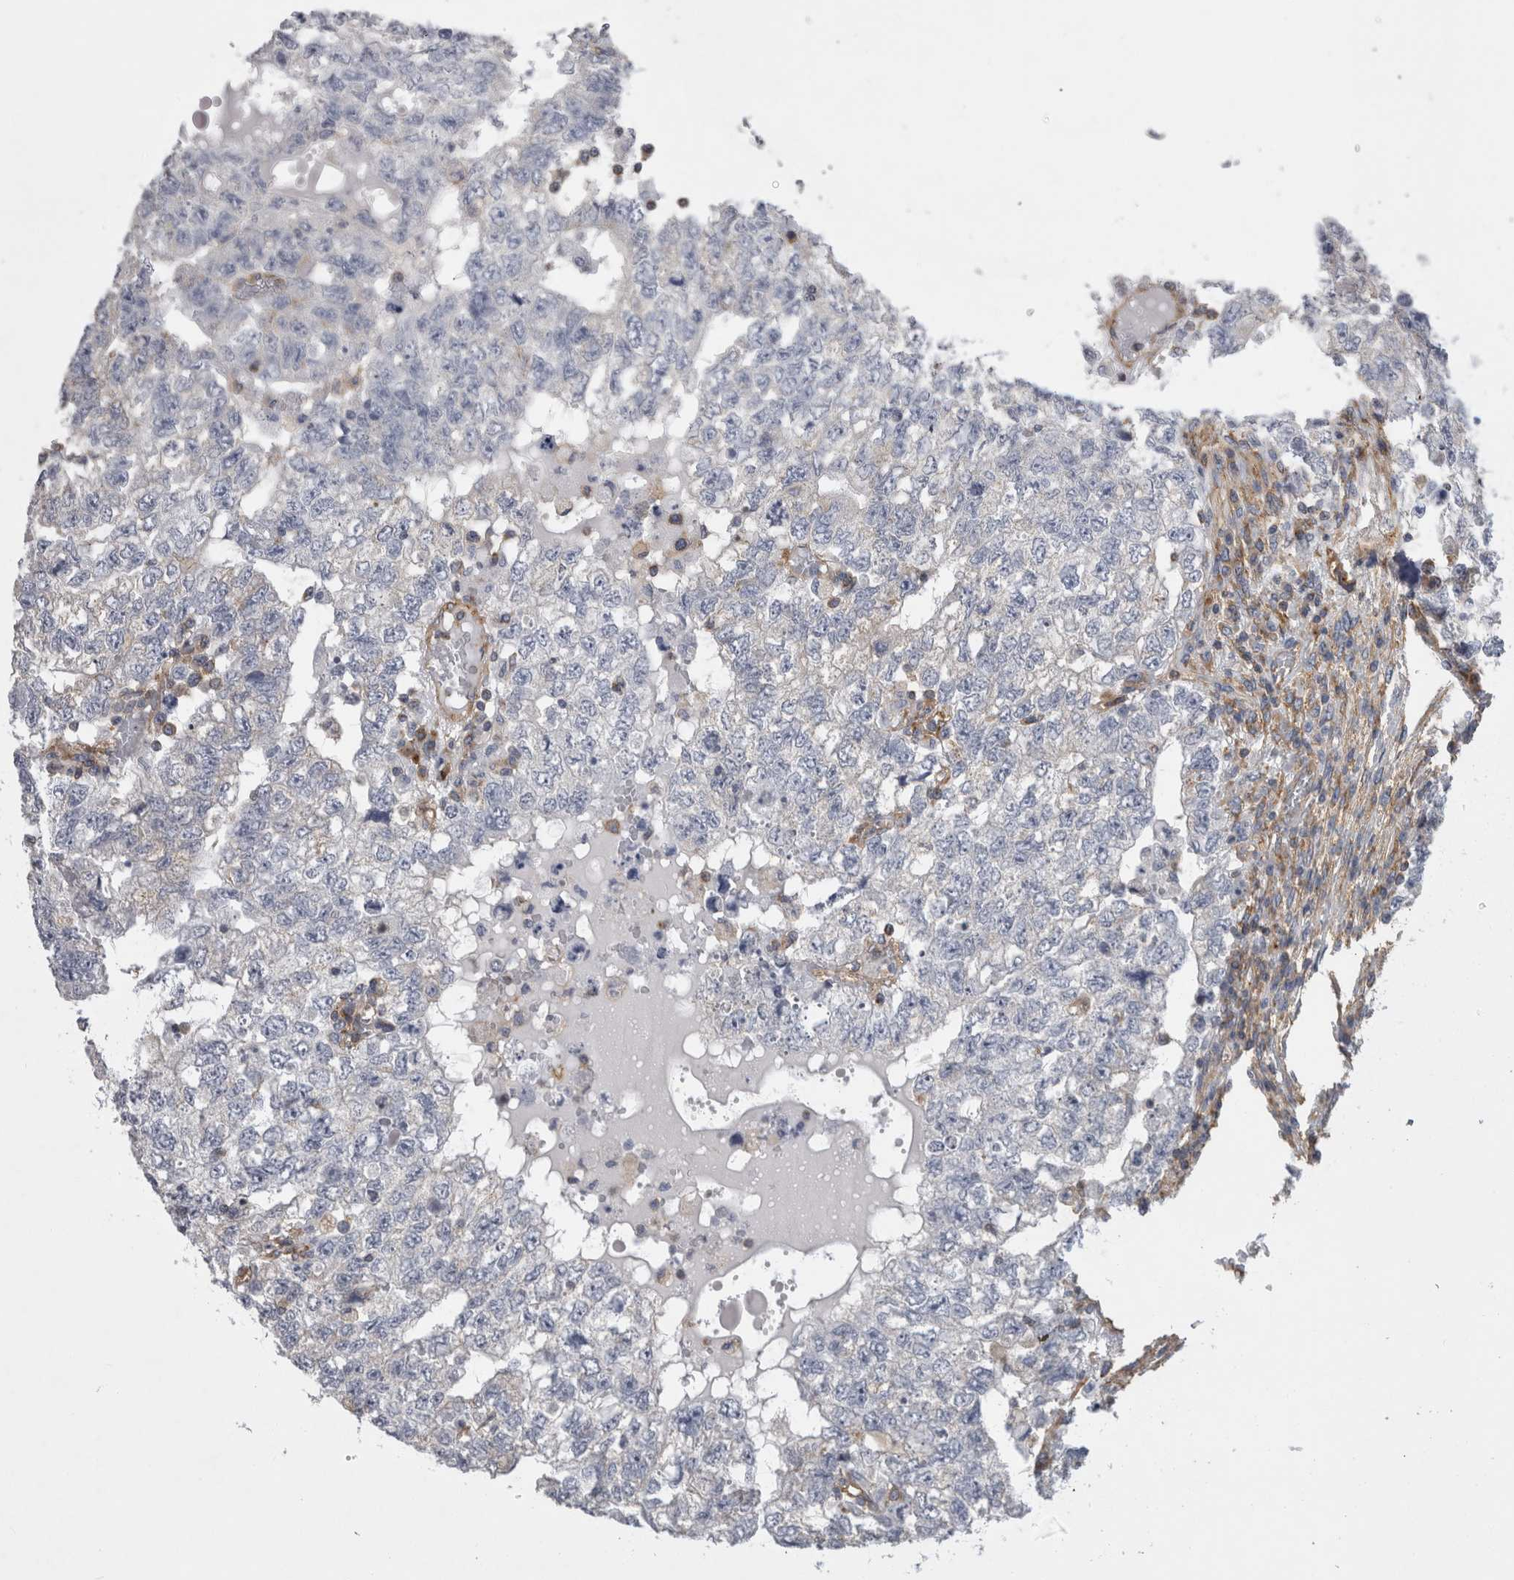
{"staining": {"intensity": "negative", "quantity": "none", "location": "none"}, "tissue": "testis cancer", "cell_type": "Tumor cells", "image_type": "cancer", "snomed": [{"axis": "morphology", "description": "Carcinoma, Embryonal, NOS"}, {"axis": "topography", "description": "Testis"}], "caption": "A histopathology image of human testis cancer is negative for staining in tumor cells.", "gene": "ATXN3", "patient": {"sex": "male", "age": 36}}